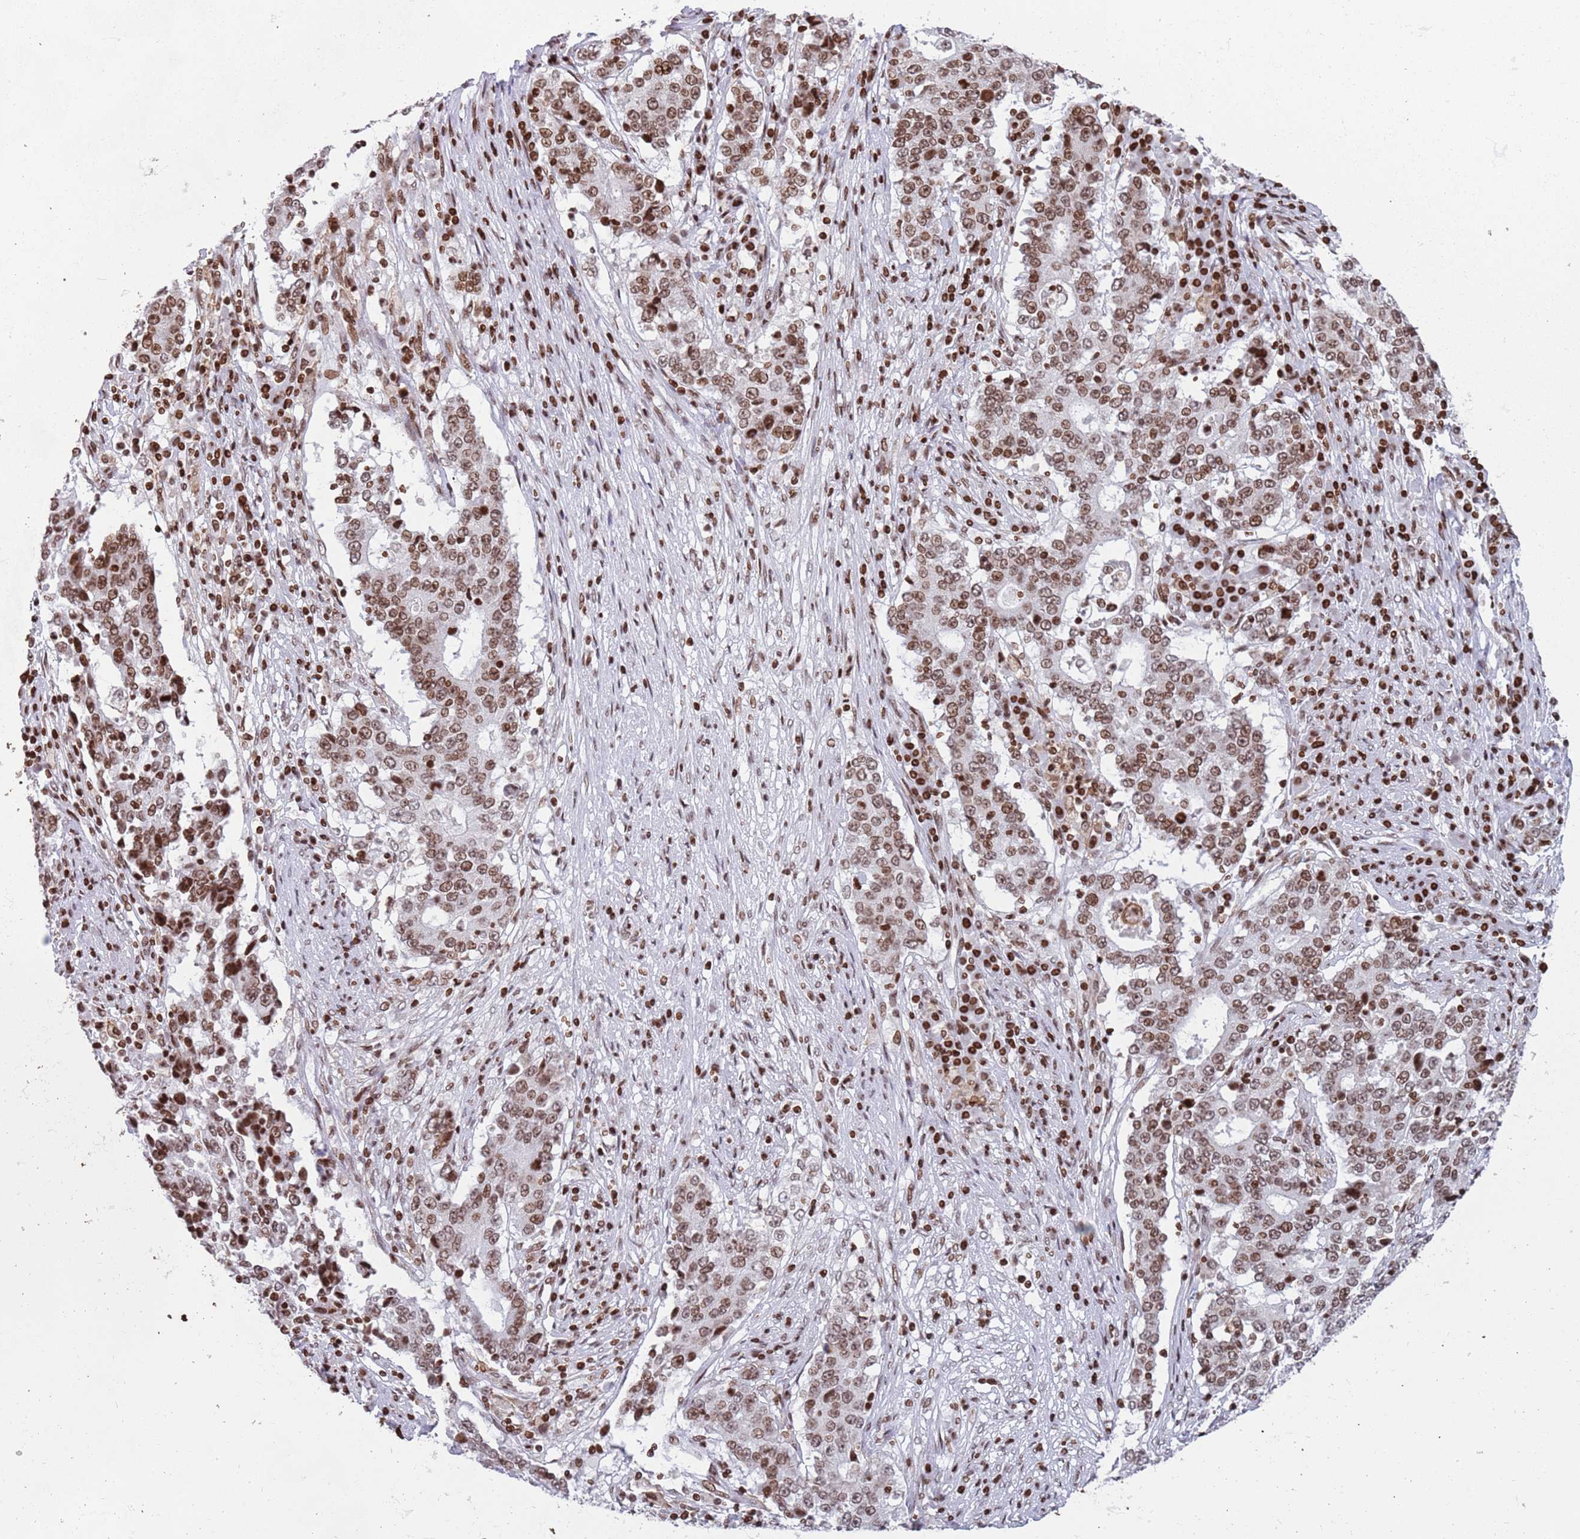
{"staining": {"intensity": "moderate", "quantity": ">75%", "location": "nuclear"}, "tissue": "stomach cancer", "cell_type": "Tumor cells", "image_type": "cancer", "snomed": [{"axis": "morphology", "description": "Adenocarcinoma, NOS"}, {"axis": "topography", "description": "Stomach"}], "caption": "Protein analysis of stomach adenocarcinoma tissue exhibits moderate nuclear positivity in approximately >75% of tumor cells. The staining was performed using DAB (3,3'-diaminobenzidine) to visualize the protein expression in brown, while the nuclei were stained in blue with hematoxylin (Magnification: 20x).", "gene": "HDAC8", "patient": {"sex": "male", "age": 59}}